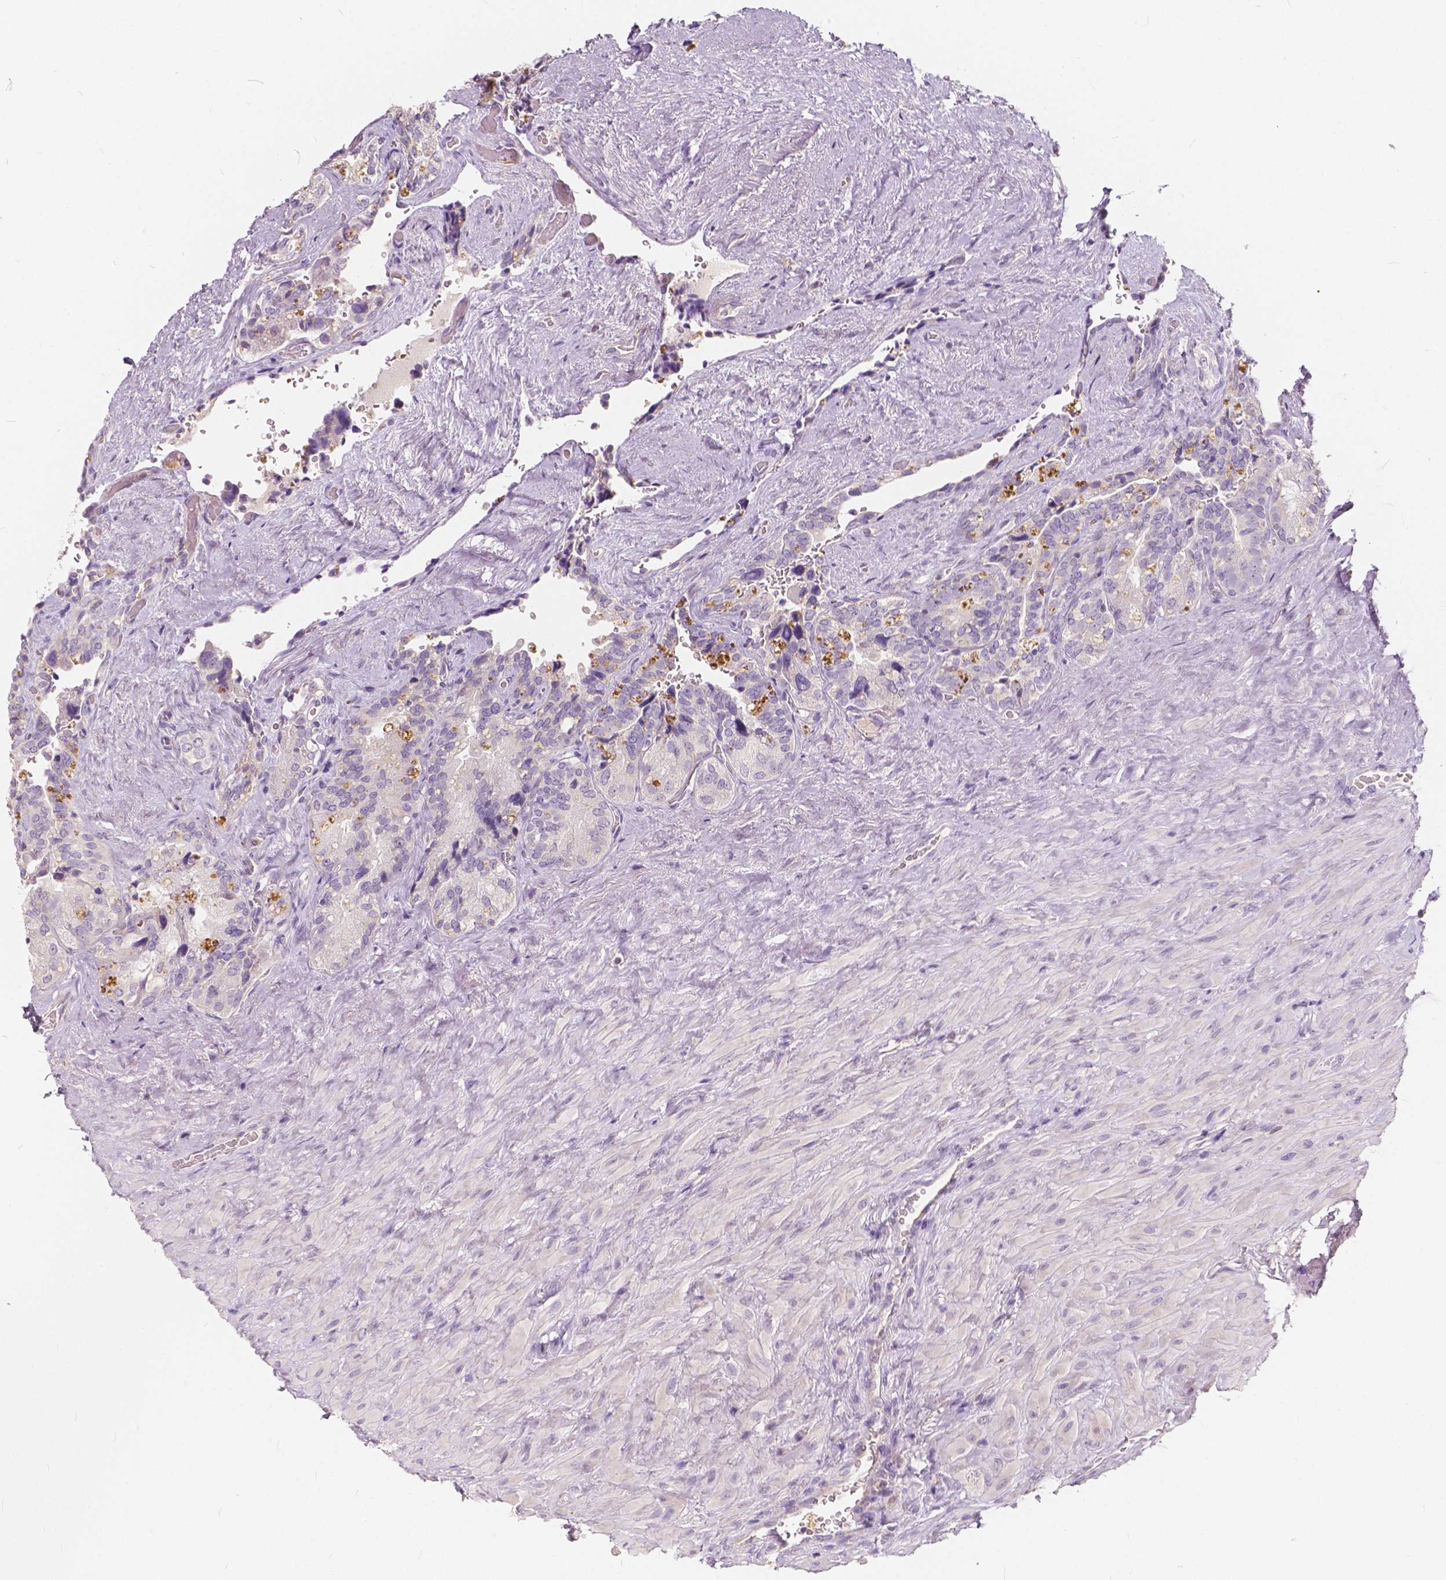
{"staining": {"intensity": "negative", "quantity": "none", "location": "none"}, "tissue": "seminal vesicle", "cell_type": "Glandular cells", "image_type": "normal", "snomed": [{"axis": "morphology", "description": "Normal tissue, NOS"}, {"axis": "topography", "description": "Seminal veicle"}], "caption": "DAB immunohistochemical staining of benign seminal vesicle exhibits no significant staining in glandular cells. The staining was performed using DAB to visualize the protein expression in brown, while the nuclei were stained in blue with hematoxylin (Magnification: 20x).", "gene": "KIAA0513", "patient": {"sex": "male", "age": 69}}